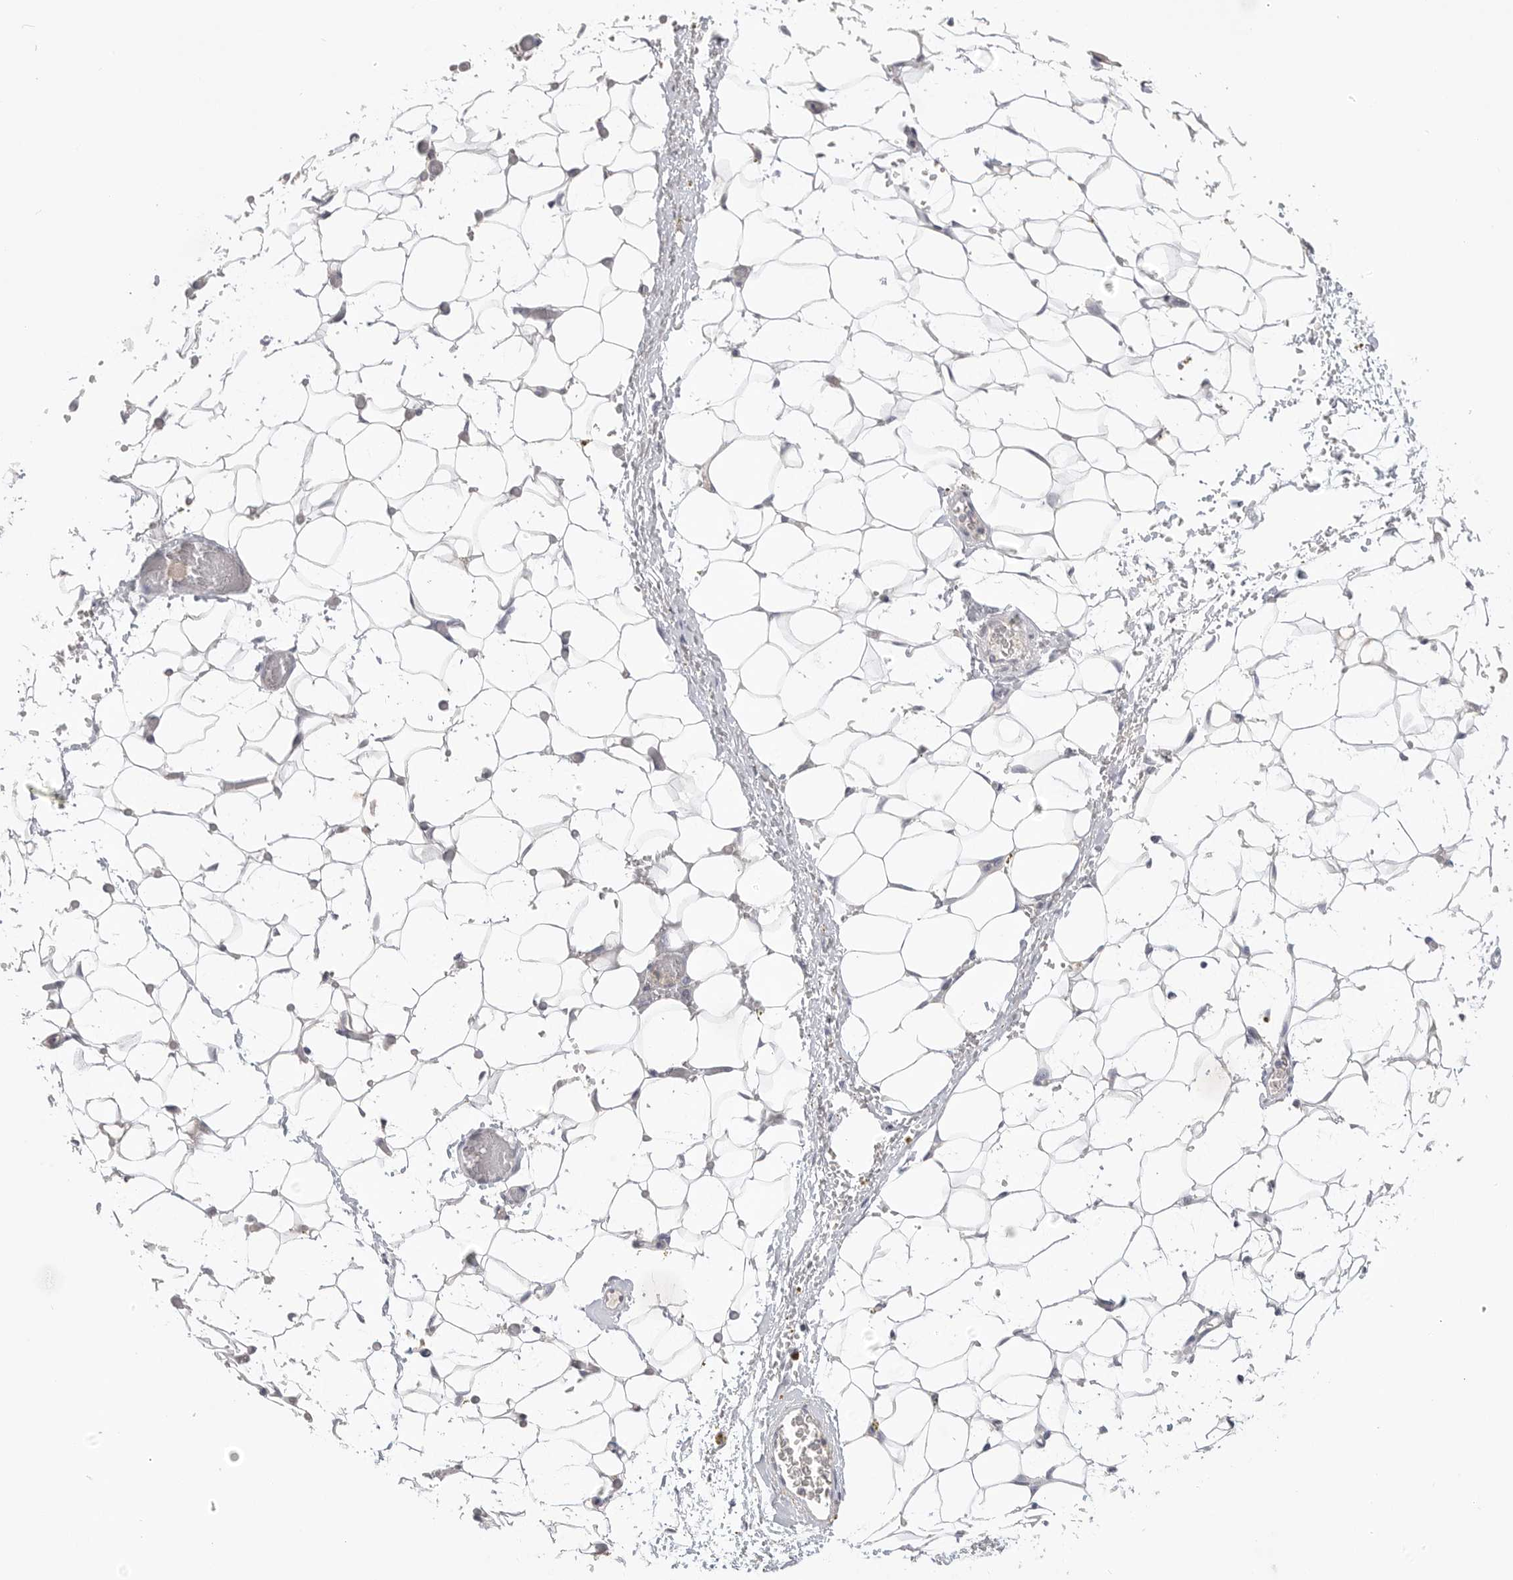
{"staining": {"intensity": "negative", "quantity": "none", "location": "none"}, "tissue": "adipose tissue", "cell_type": "Adipocytes", "image_type": "normal", "snomed": [{"axis": "morphology", "description": "Normal tissue, NOS"}, {"axis": "topography", "description": "Kidney"}, {"axis": "topography", "description": "Peripheral nerve tissue"}], "caption": "Protein analysis of benign adipose tissue reveals no significant positivity in adipocytes. (IHC, brightfield microscopy, high magnification).", "gene": "FBN2", "patient": {"sex": "male", "age": 7}}